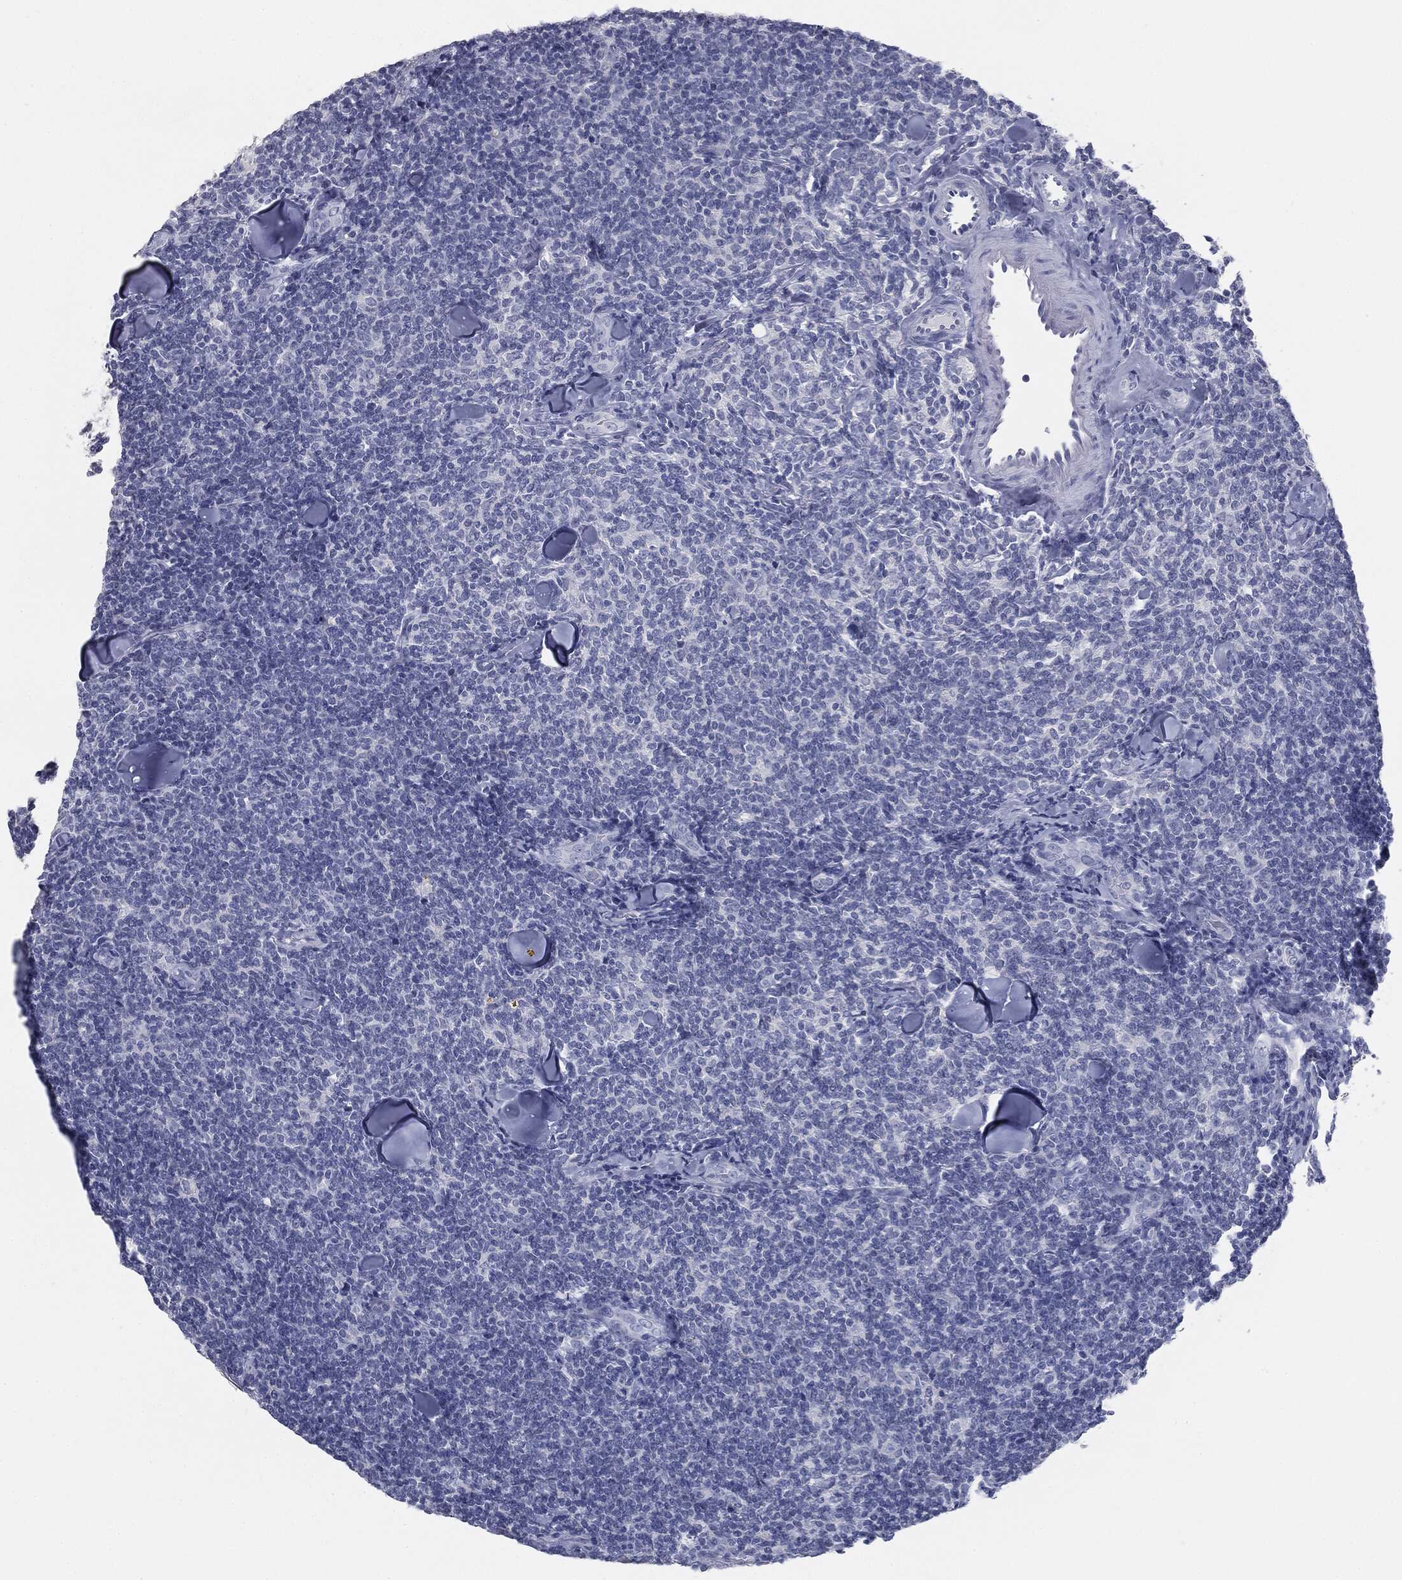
{"staining": {"intensity": "negative", "quantity": "none", "location": "none"}, "tissue": "lymphoma", "cell_type": "Tumor cells", "image_type": "cancer", "snomed": [{"axis": "morphology", "description": "Malignant lymphoma, non-Hodgkin's type, Low grade"}, {"axis": "topography", "description": "Lymph node"}], "caption": "Immunohistochemistry of lymphoma exhibits no expression in tumor cells.", "gene": "MUC5AC", "patient": {"sex": "female", "age": 56}}